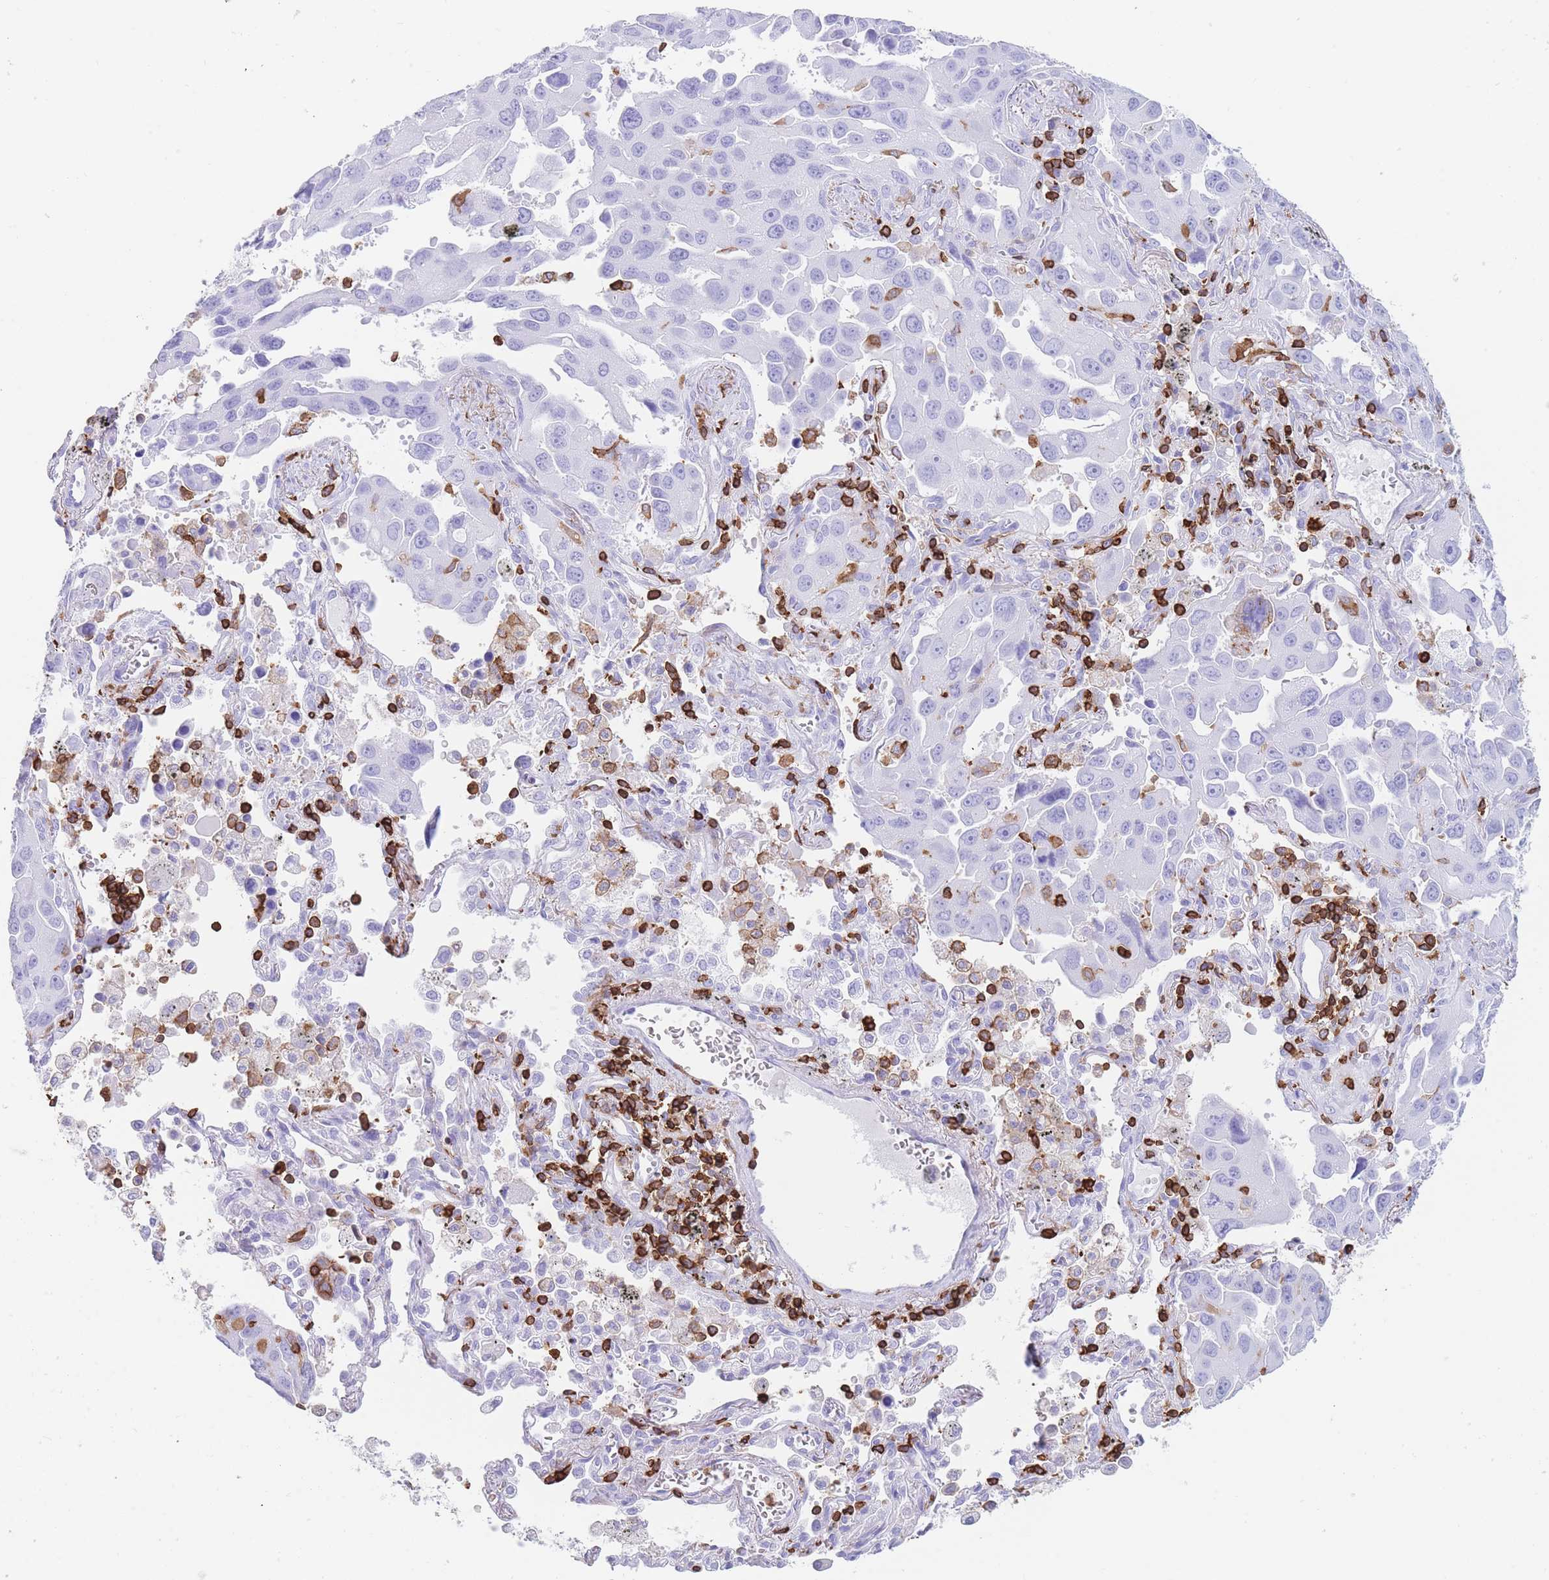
{"staining": {"intensity": "negative", "quantity": "none", "location": "none"}, "tissue": "lung cancer", "cell_type": "Tumor cells", "image_type": "cancer", "snomed": [{"axis": "morphology", "description": "Adenocarcinoma, NOS"}, {"axis": "topography", "description": "Lung"}], "caption": "A high-resolution histopathology image shows immunohistochemistry (IHC) staining of lung adenocarcinoma, which exhibits no significant expression in tumor cells.", "gene": "CORO1A", "patient": {"sex": "male", "age": 66}}